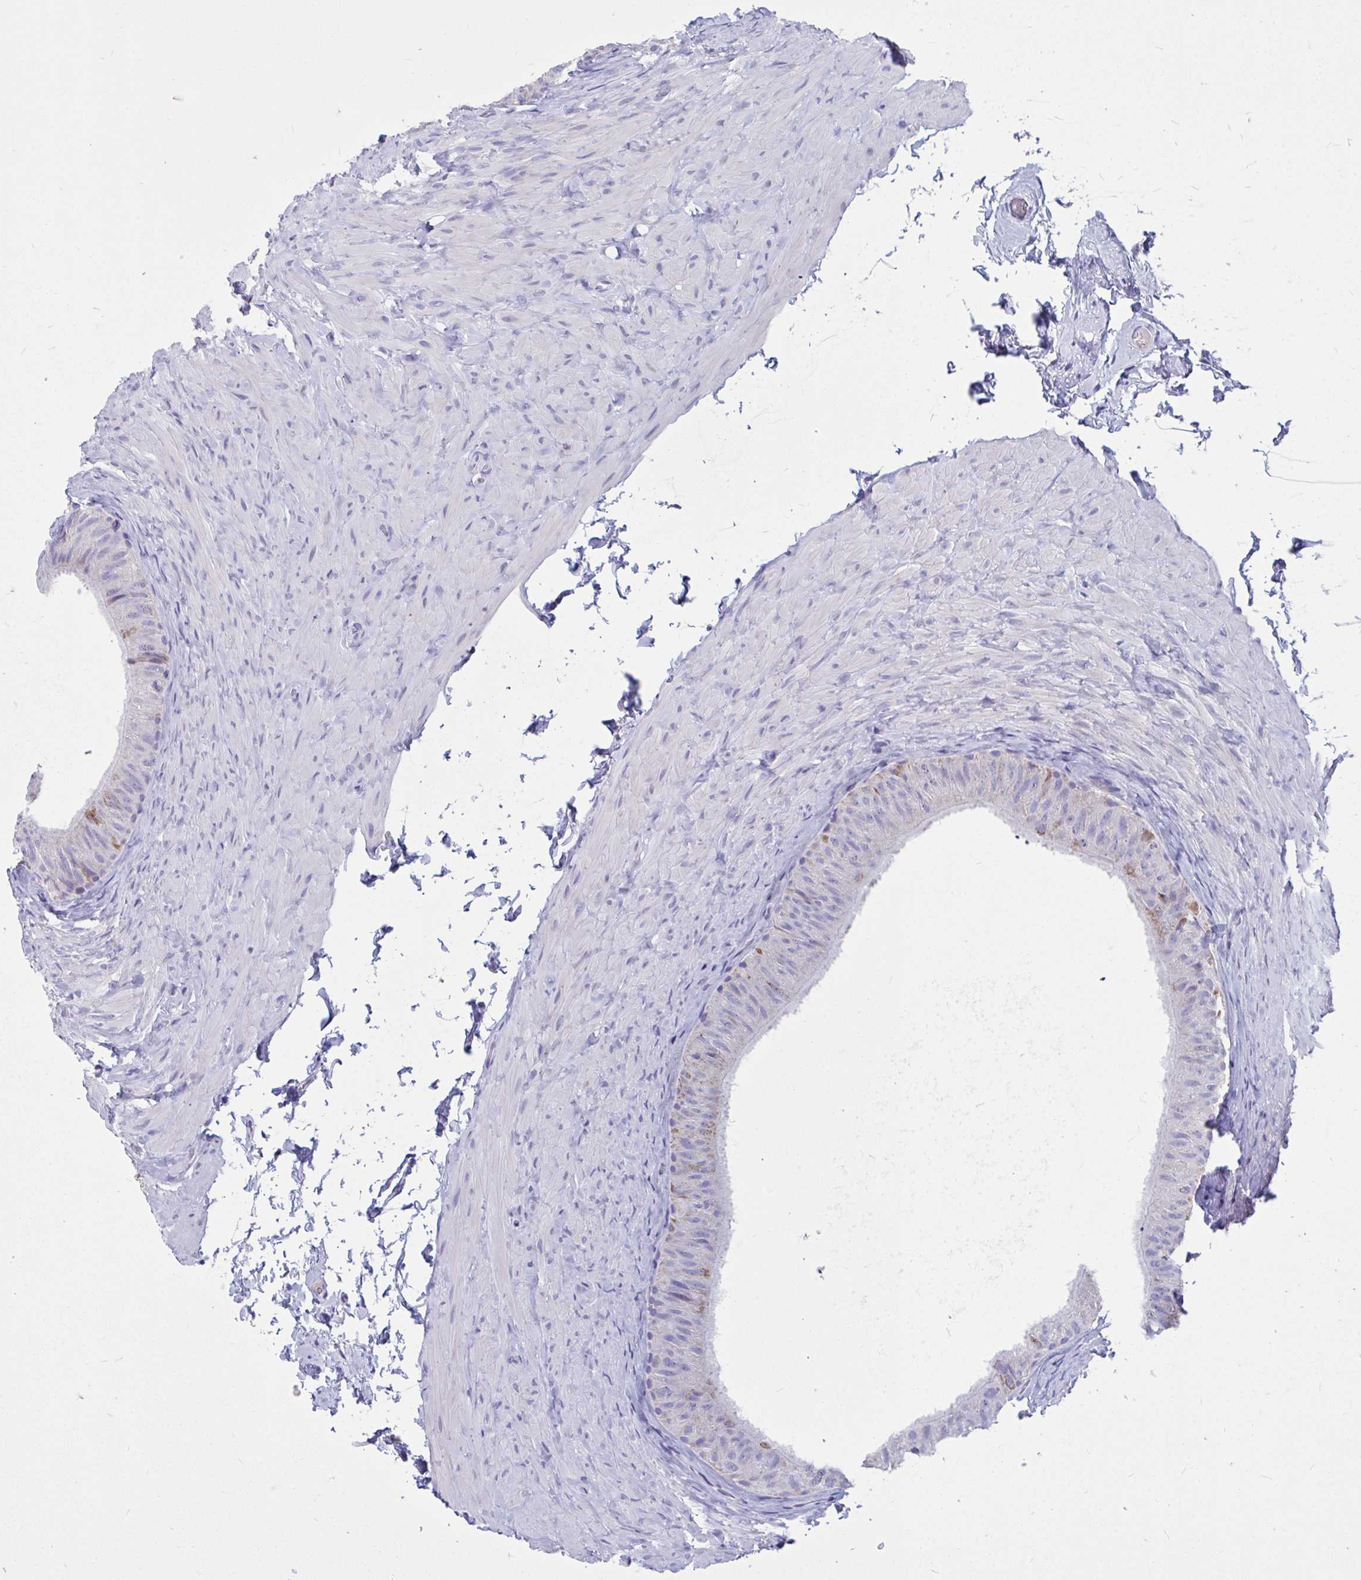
{"staining": {"intensity": "moderate", "quantity": "<25%", "location": "cytoplasmic/membranous"}, "tissue": "epididymis", "cell_type": "Glandular cells", "image_type": "normal", "snomed": [{"axis": "morphology", "description": "Normal tissue, NOS"}, {"axis": "topography", "description": "Epididymis, spermatic cord, NOS"}, {"axis": "topography", "description": "Epididymis"}], "caption": "Immunohistochemical staining of normal human epididymis exhibits moderate cytoplasmic/membranous protein staining in approximately <25% of glandular cells. Using DAB (3,3'-diaminobenzidine) (brown) and hematoxylin (blue) stains, captured at high magnification using brightfield microscopy.", "gene": "OR13A1", "patient": {"sex": "male", "age": 31}}